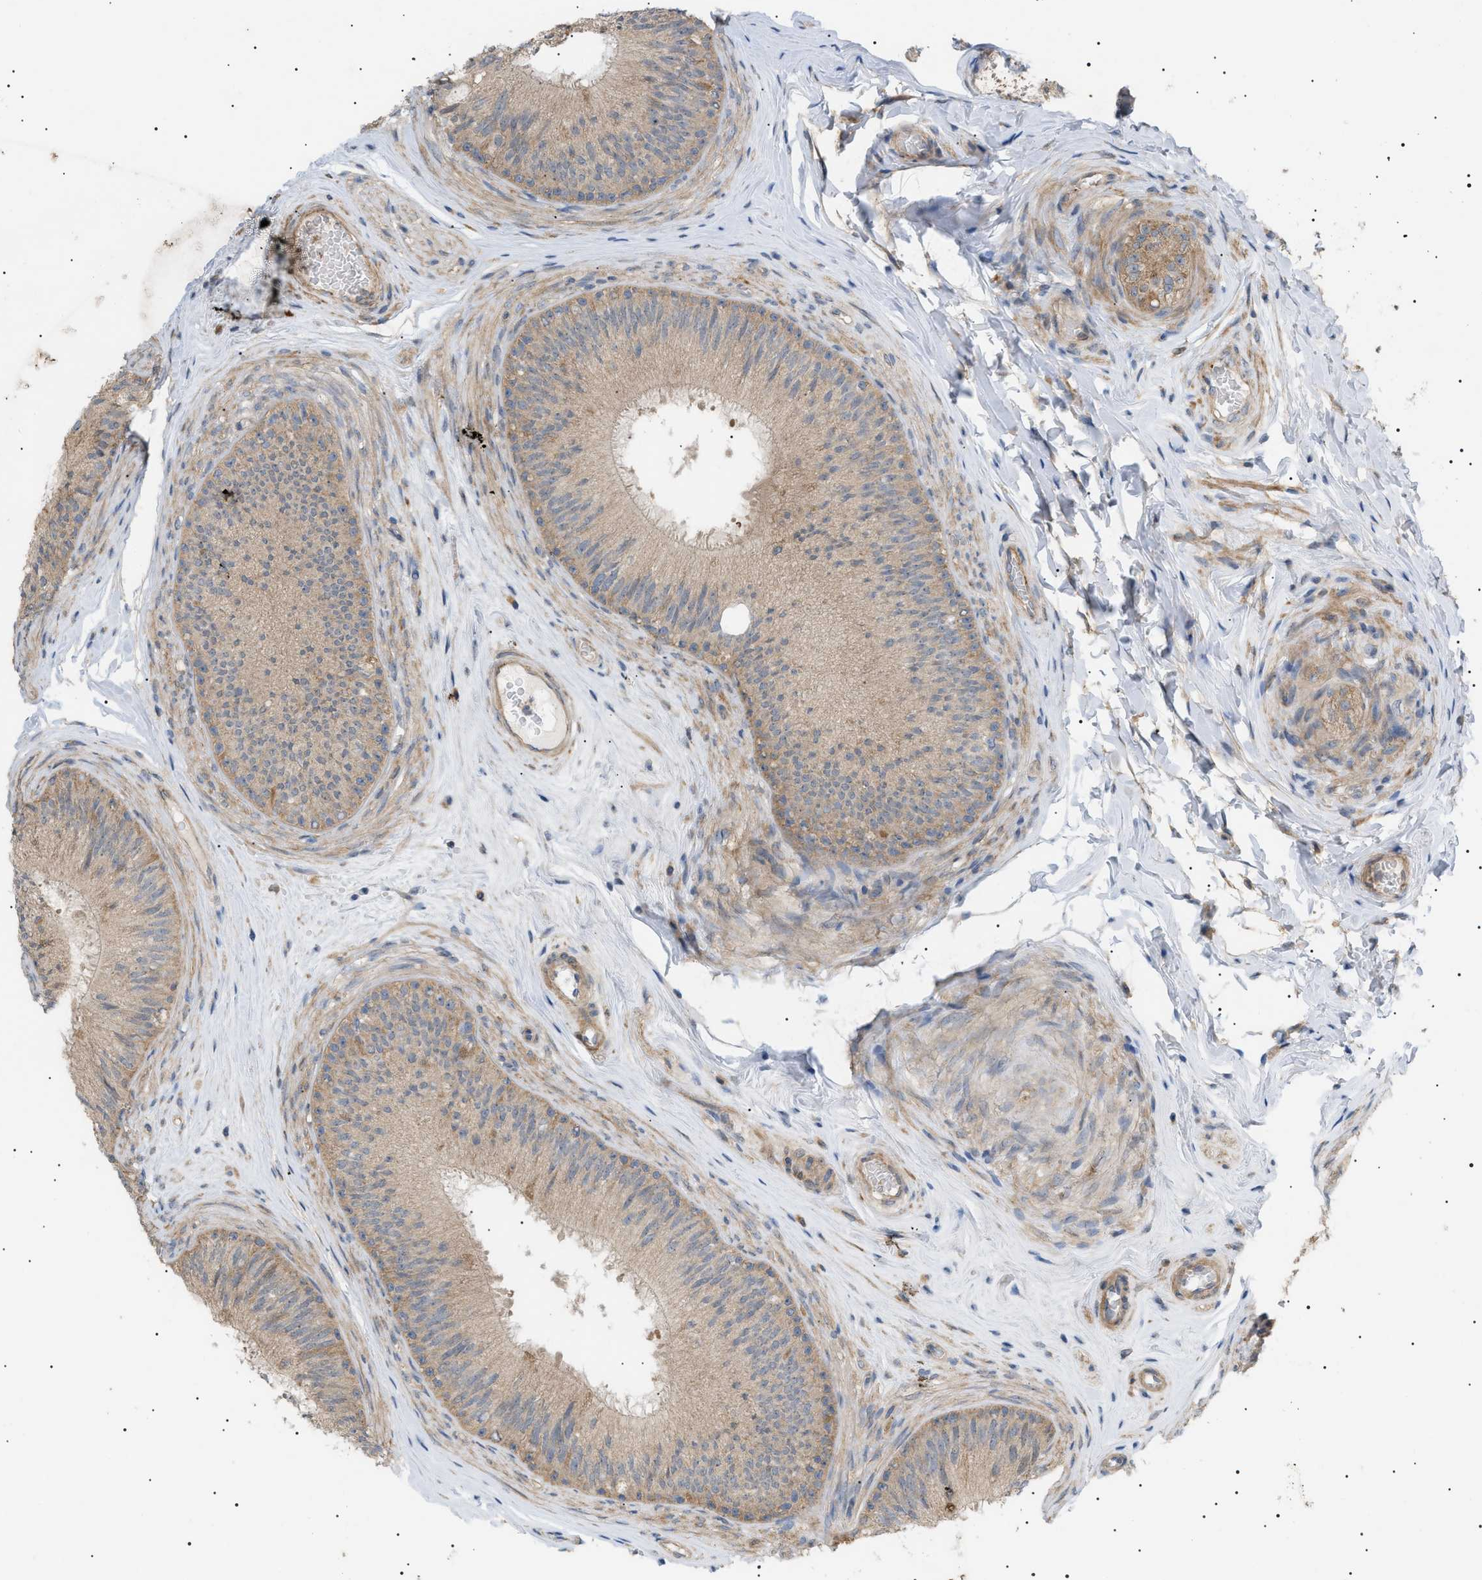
{"staining": {"intensity": "weak", "quantity": ">75%", "location": "cytoplasmic/membranous"}, "tissue": "epididymis", "cell_type": "Glandular cells", "image_type": "normal", "snomed": [{"axis": "morphology", "description": "Normal tissue, NOS"}, {"axis": "topography", "description": "Testis"}, {"axis": "topography", "description": "Epididymis"}], "caption": "Protein staining exhibits weak cytoplasmic/membranous expression in approximately >75% of glandular cells in normal epididymis. The protein is stained brown, and the nuclei are stained in blue (DAB IHC with brightfield microscopy, high magnification).", "gene": "IRS2", "patient": {"sex": "male", "age": 36}}